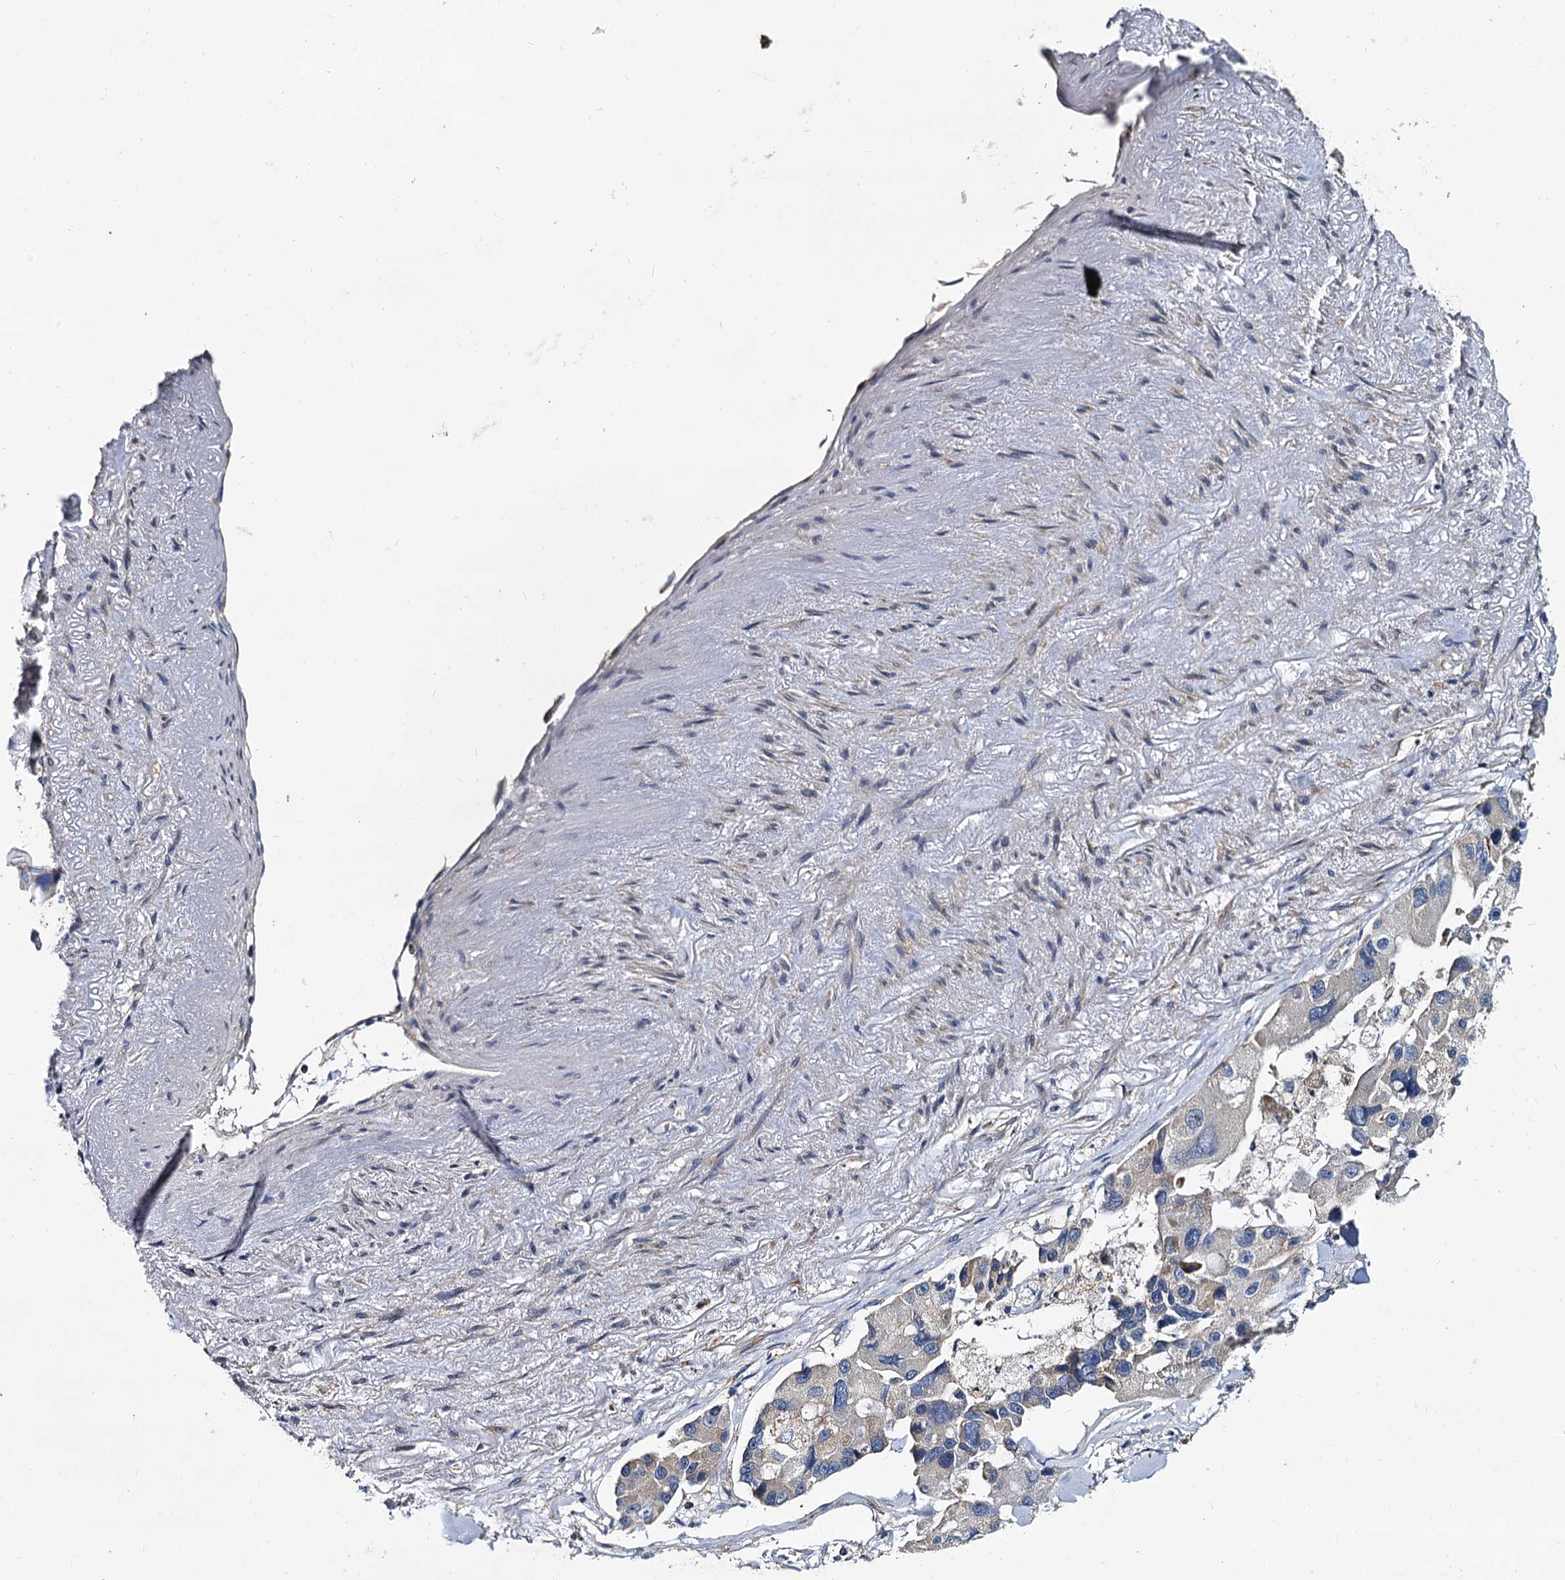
{"staining": {"intensity": "negative", "quantity": "none", "location": "none"}, "tissue": "lung cancer", "cell_type": "Tumor cells", "image_type": "cancer", "snomed": [{"axis": "morphology", "description": "Adenocarcinoma, NOS"}, {"axis": "topography", "description": "Lung"}], "caption": "This is a micrograph of IHC staining of lung cancer, which shows no expression in tumor cells.", "gene": "ANKRD13A", "patient": {"sex": "female", "age": 54}}